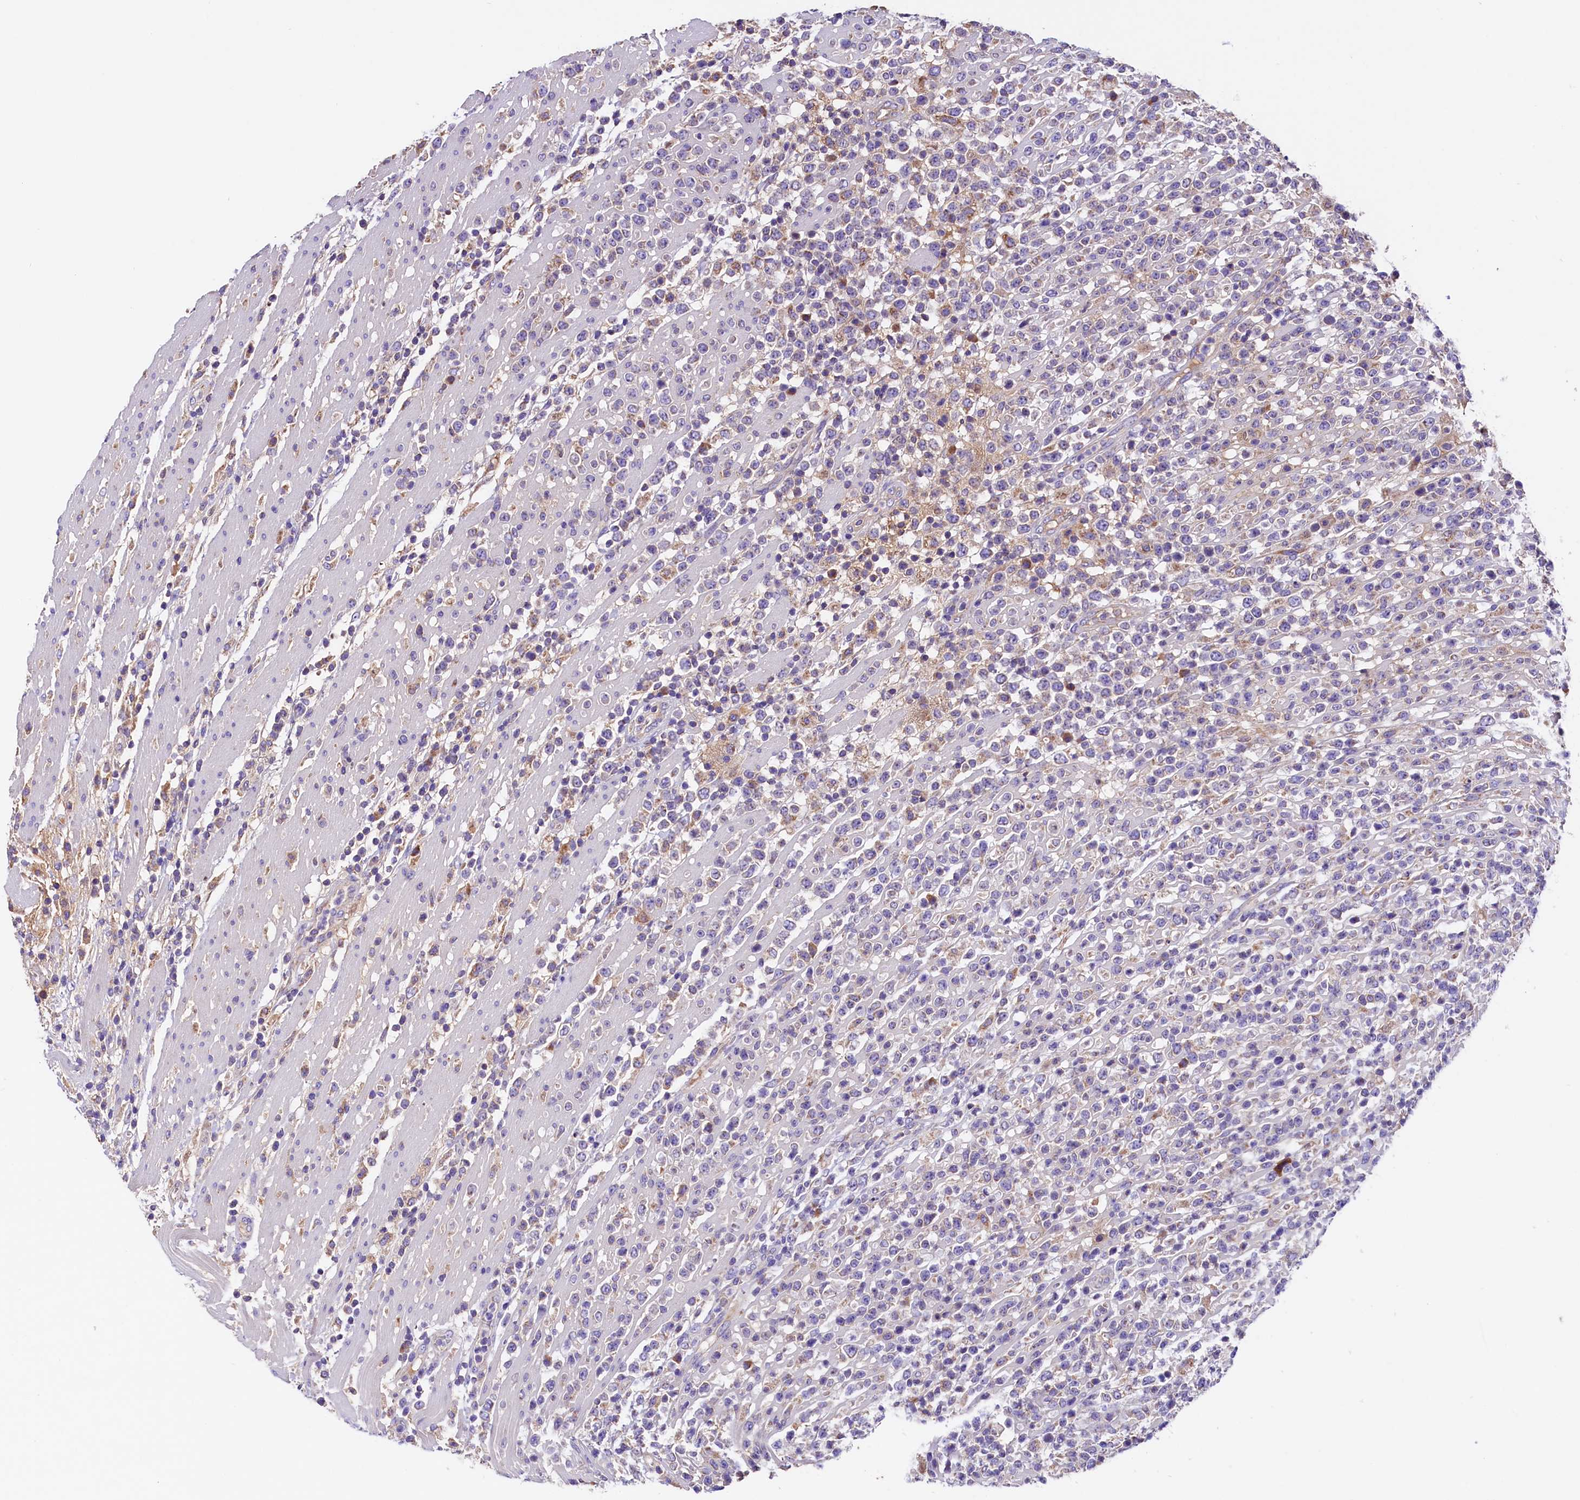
{"staining": {"intensity": "negative", "quantity": "none", "location": "none"}, "tissue": "lymphoma", "cell_type": "Tumor cells", "image_type": "cancer", "snomed": [{"axis": "morphology", "description": "Malignant lymphoma, non-Hodgkin's type, High grade"}, {"axis": "topography", "description": "Colon"}], "caption": "There is no significant expression in tumor cells of lymphoma.", "gene": "SIX5", "patient": {"sex": "female", "age": 53}}